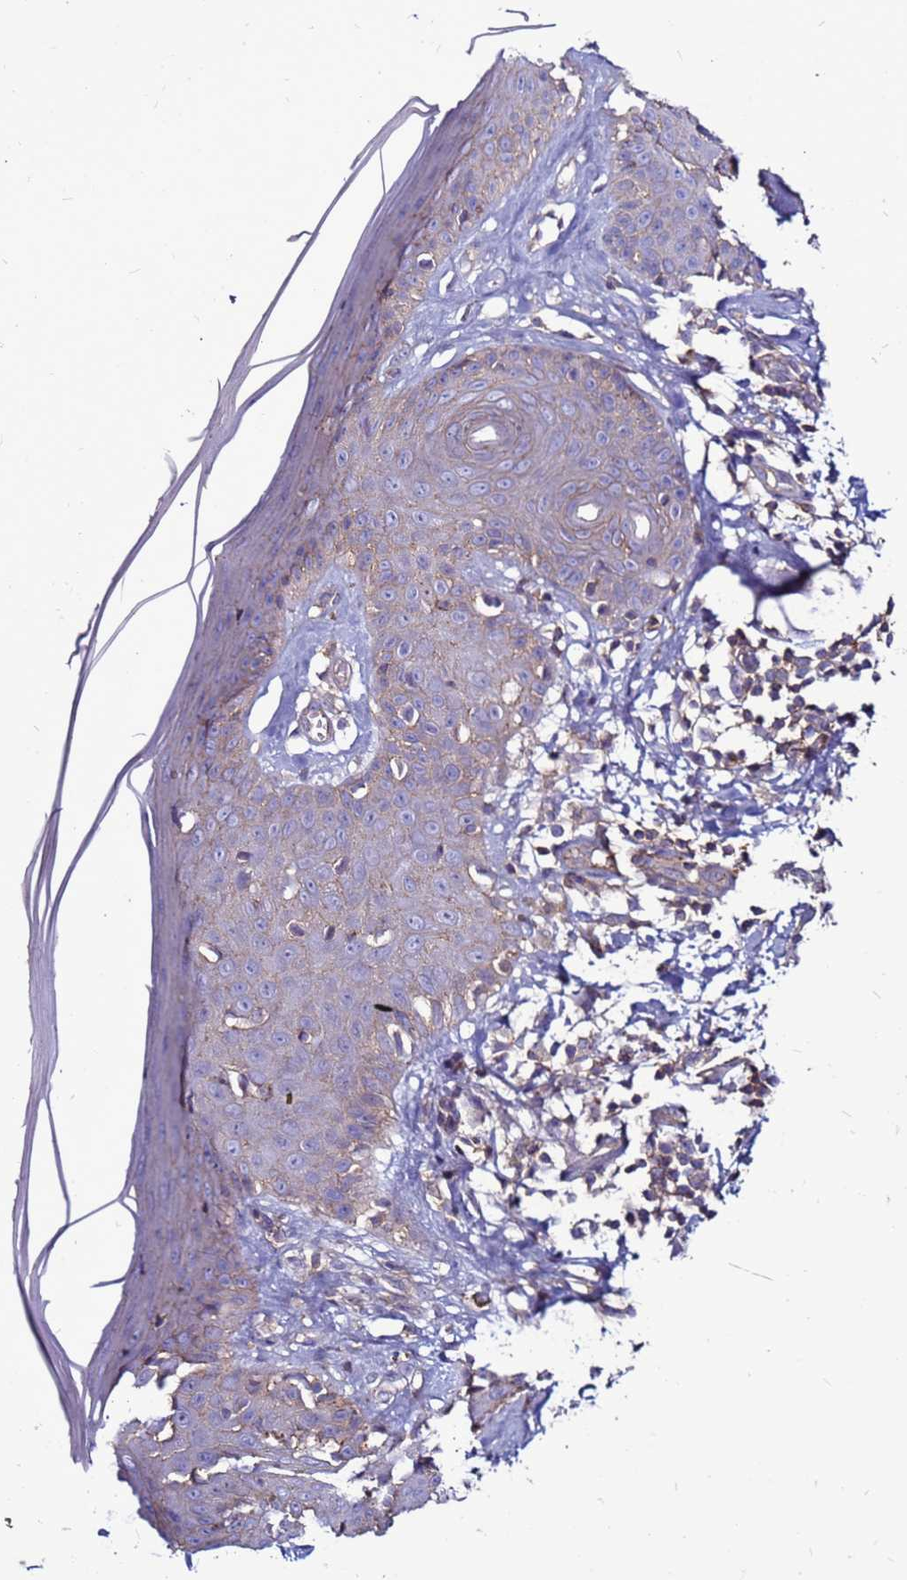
{"staining": {"intensity": "negative", "quantity": "none", "location": "none"}, "tissue": "skin", "cell_type": "Fibroblasts", "image_type": "normal", "snomed": [{"axis": "morphology", "description": "Normal tissue, NOS"}, {"axis": "topography", "description": "Skin"}], "caption": "Immunohistochemistry (IHC) image of normal human skin stained for a protein (brown), which reveals no positivity in fibroblasts.", "gene": "NRN1L", "patient": {"sex": "female", "age": 58}}